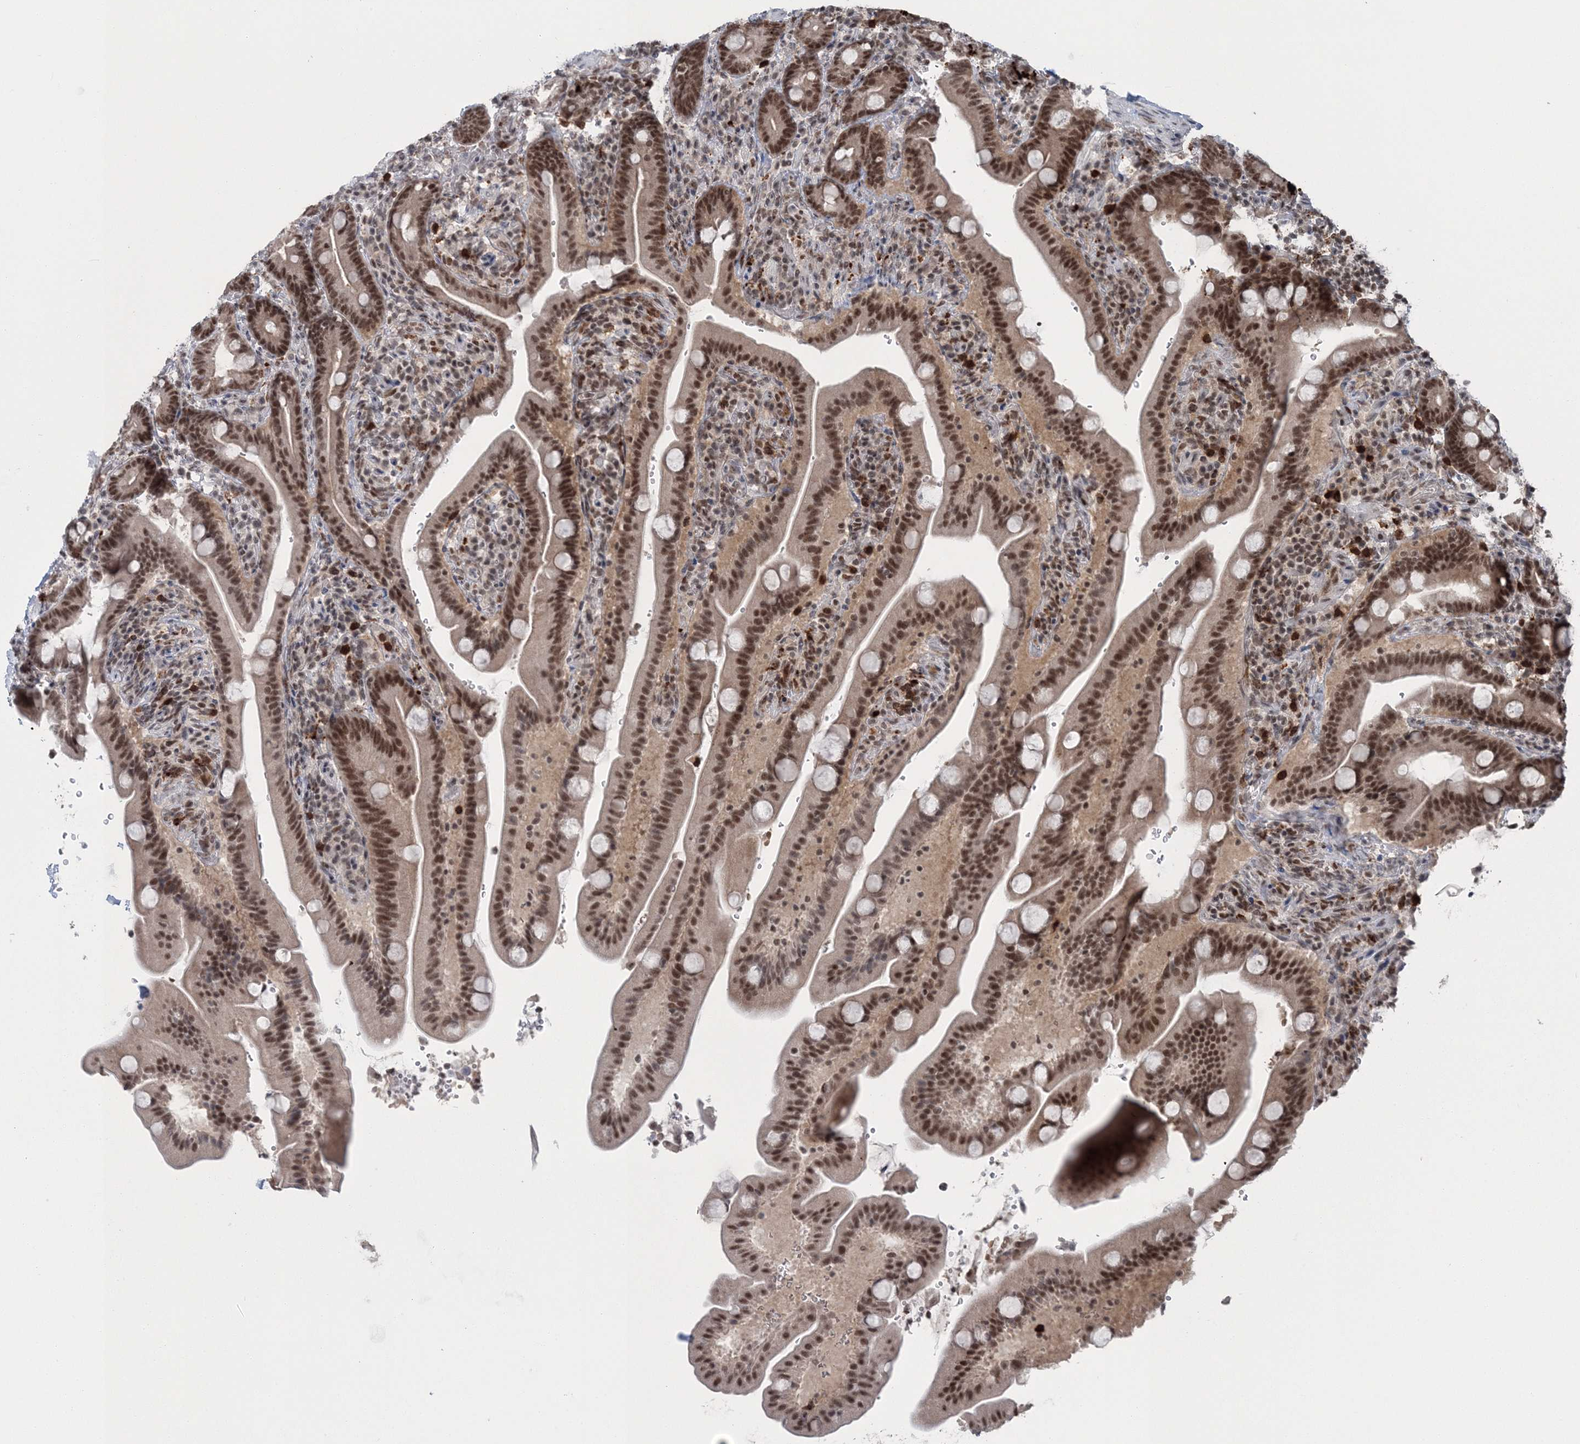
{"staining": {"intensity": "moderate", "quantity": ">75%", "location": "cytoplasmic/membranous,nuclear"}, "tissue": "duodenum", "cell_type": "Glandular cells", "image_type": "normal", "snomed": [{"axis": "morphology", "description": "Normal tissue, NOS"}, {"axis": "topography", "description": "Duodenum"}], "caption": "IHC (DAB (3,3'-diaminobenzidine)) staining of normal duodenum demonstrates moderate cytoplasmic/membranous,nuclear protein expression in approximately >75% of glandular cells.", "gene": "PDS5A", "patient": {"sex": "male", "age": 54}}